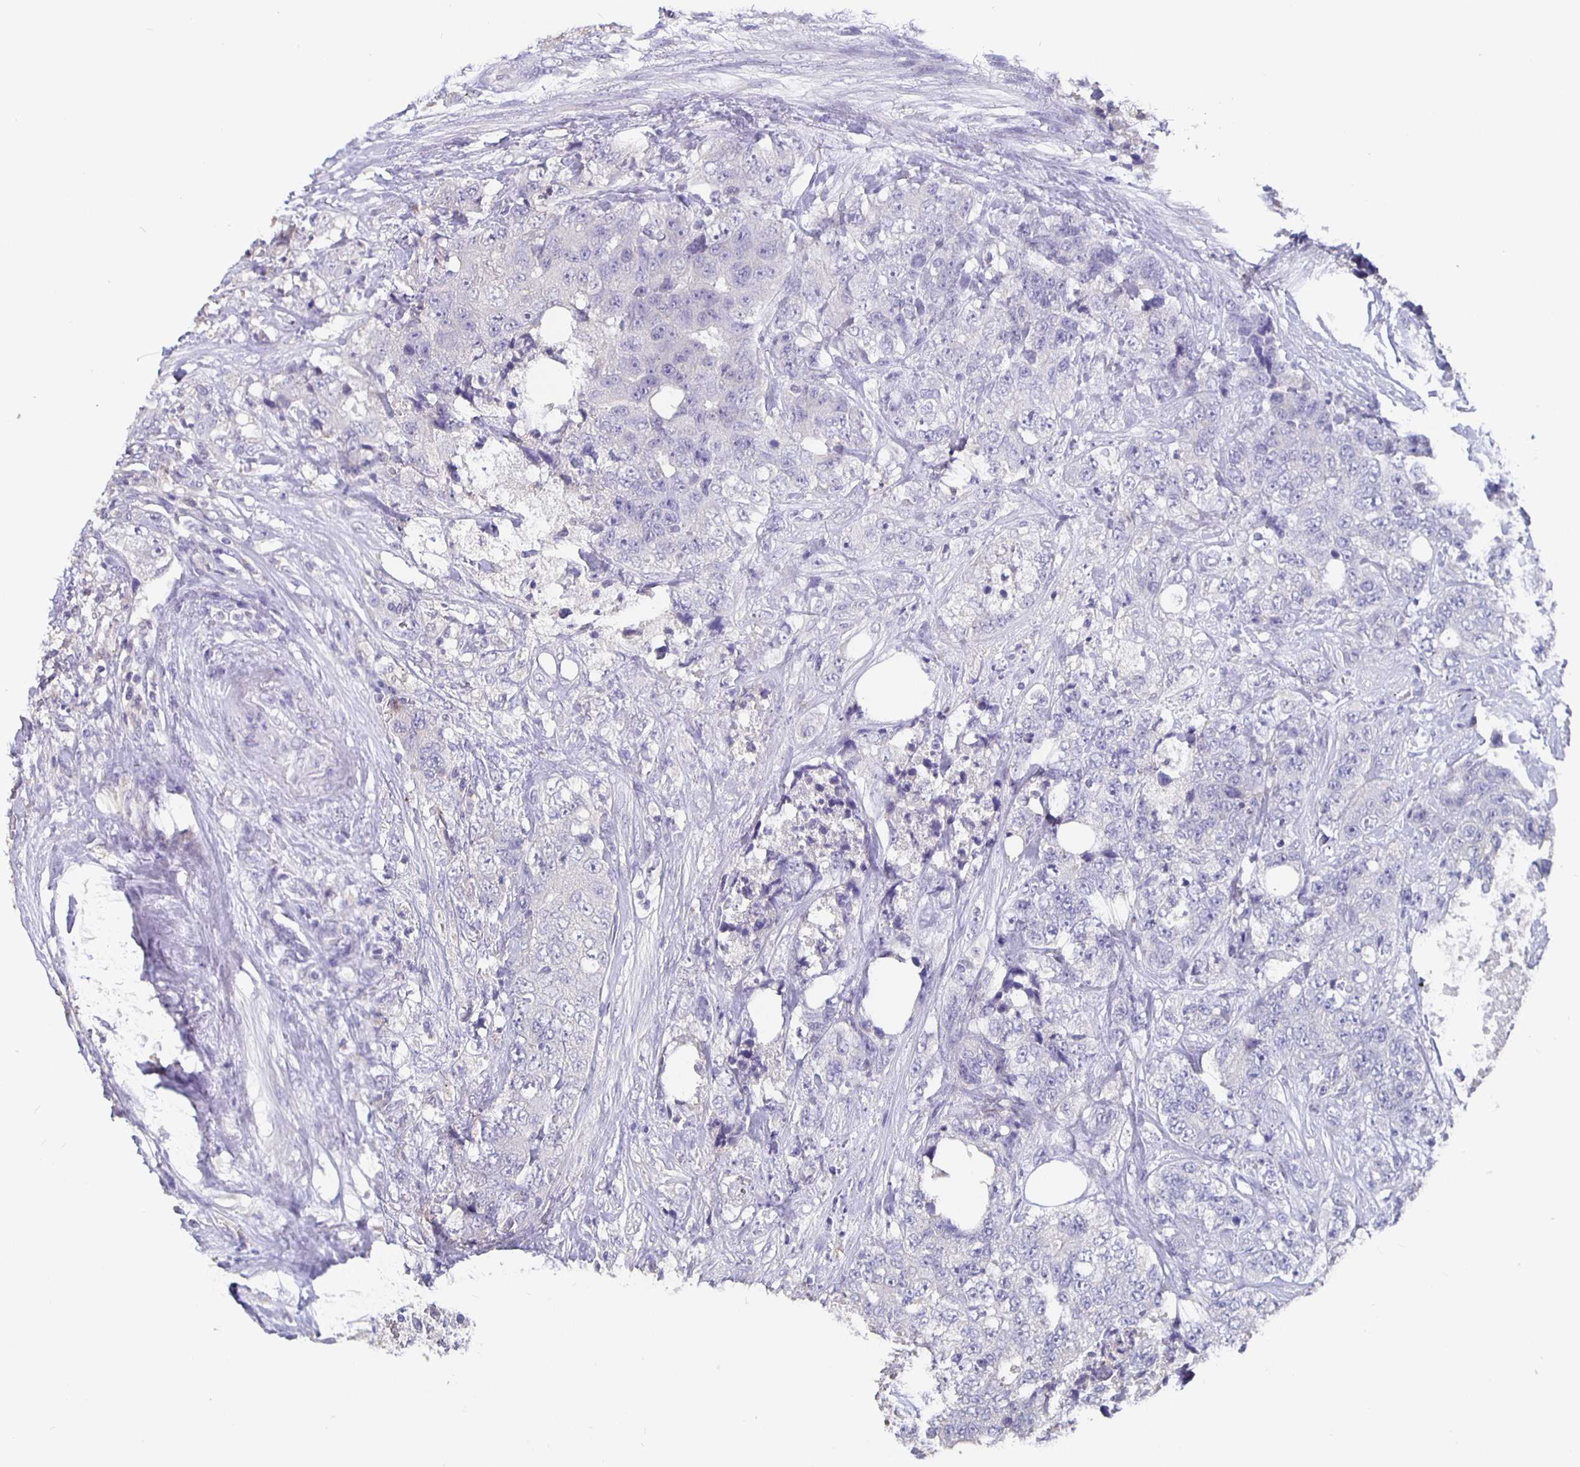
{"staining": {"intensity": "negative", "quantity": "none", "location": "none"}, "tissue": "urothelial cancer", "cell_type": "Tumor cells", "image_type": "cancer", "snomed": [{"axis": "morphology", "description": "Urothelial carcinoma, High grade"}, {"axis": "topography", "description": "Urinary bladder"}], "caption": "The photomicrograph shows no staining of tumor cells in high-grade urothelial carcinoma.", "gene": "GPX4", "patient": {"sex": "female", "age": 78}}